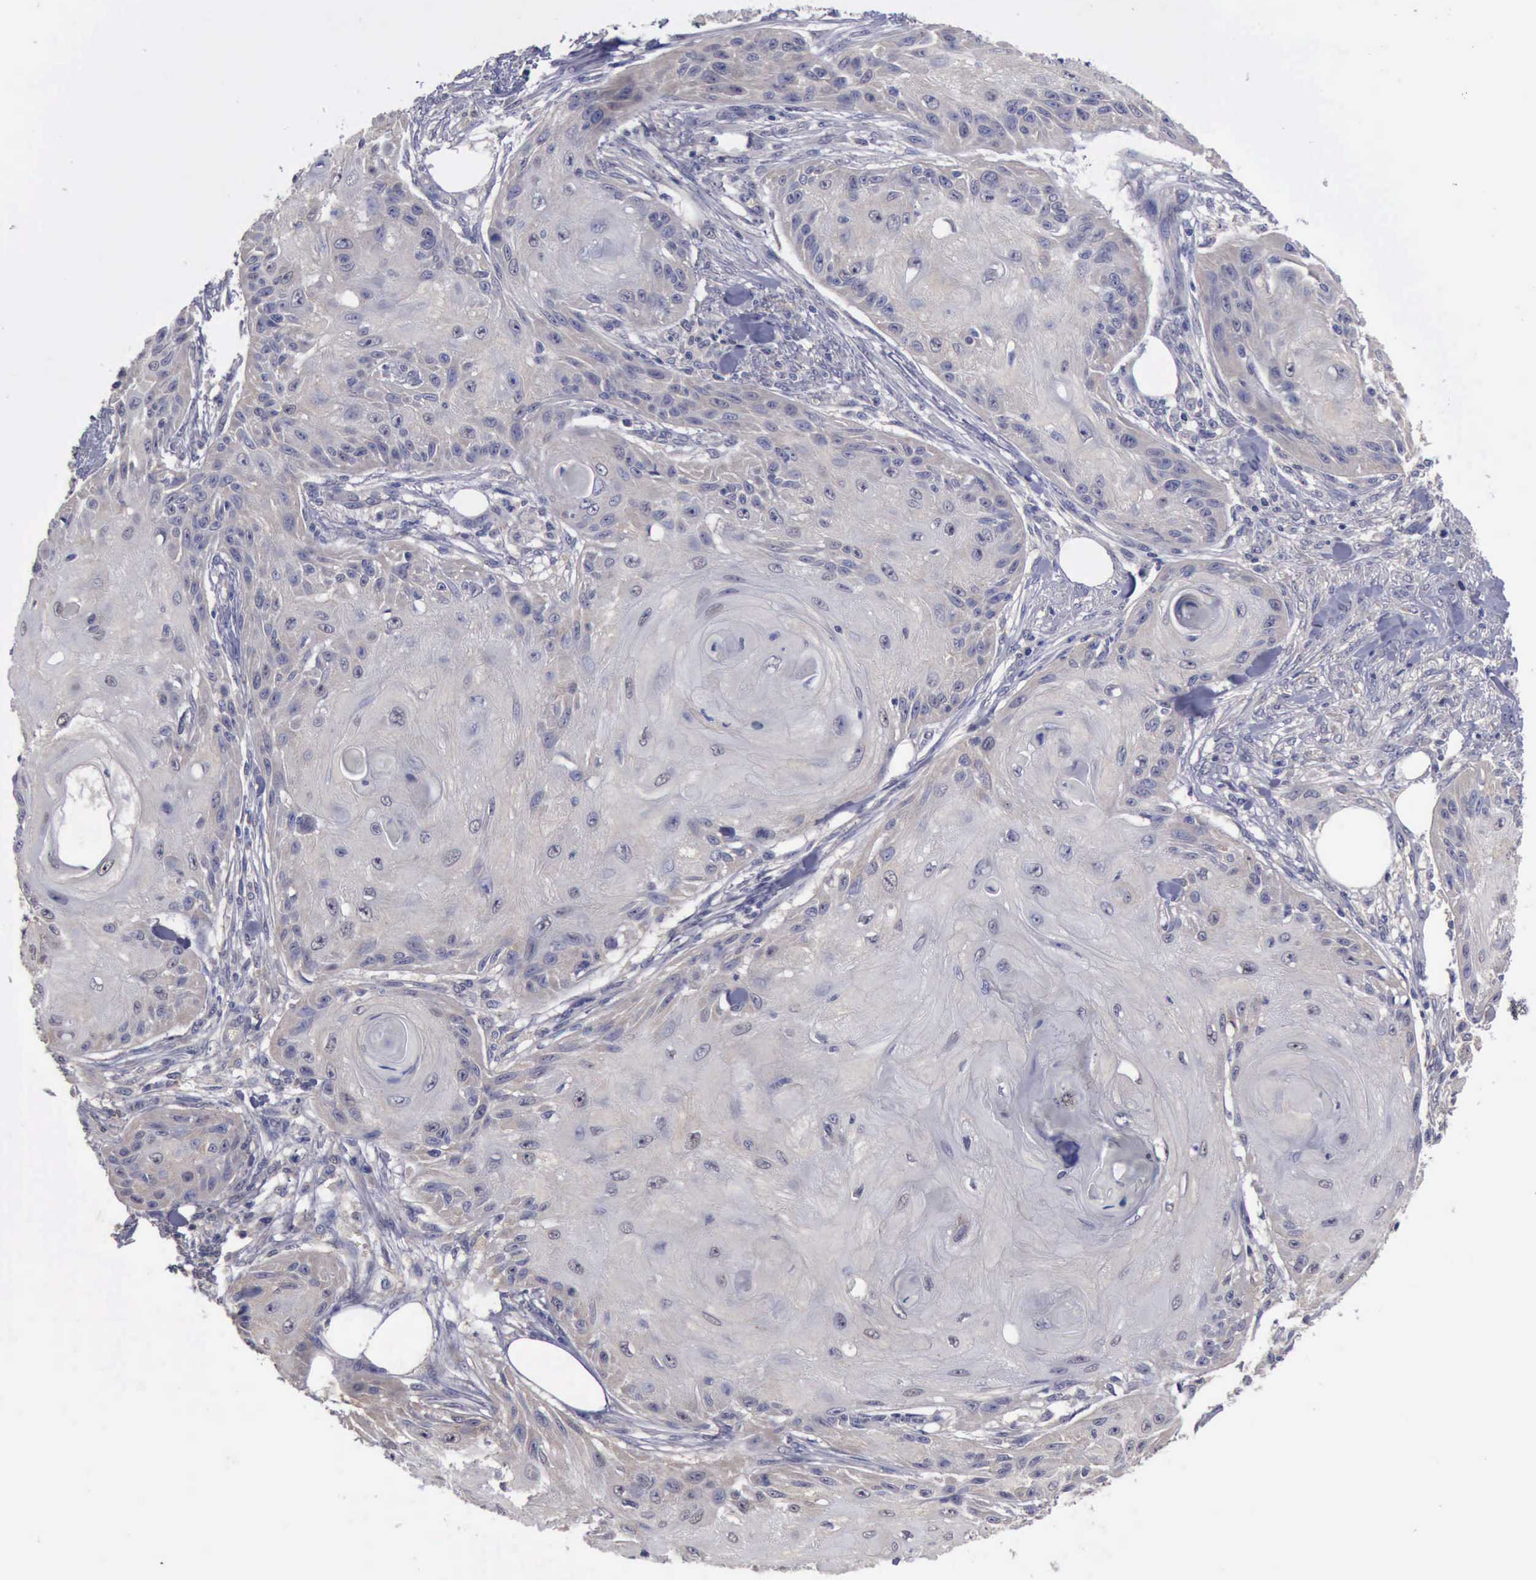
{"staining": {"intensity": "negative", "quantity": "none", "location": "none"}, "tissue": "skin cancer", "cell_type": "Tumor cells", "image_type": "cancer", "snomed": [{"axis": "morphology", "description": "Squamous cell carcinoma, NOS"}, {"axis": "topography", "description": "Skin"}], "caption": "Immunohistochemistry (IHC) photomicrograph of neoplastic tissue: skin cancer (squamous cell carcinoma) stained with DAB (3,3'-diaminobenzidine) shows no significant protein positivity in tumor cells.", "gene": "PHKA1", "patient": {"sex": "female", "age": 88}}